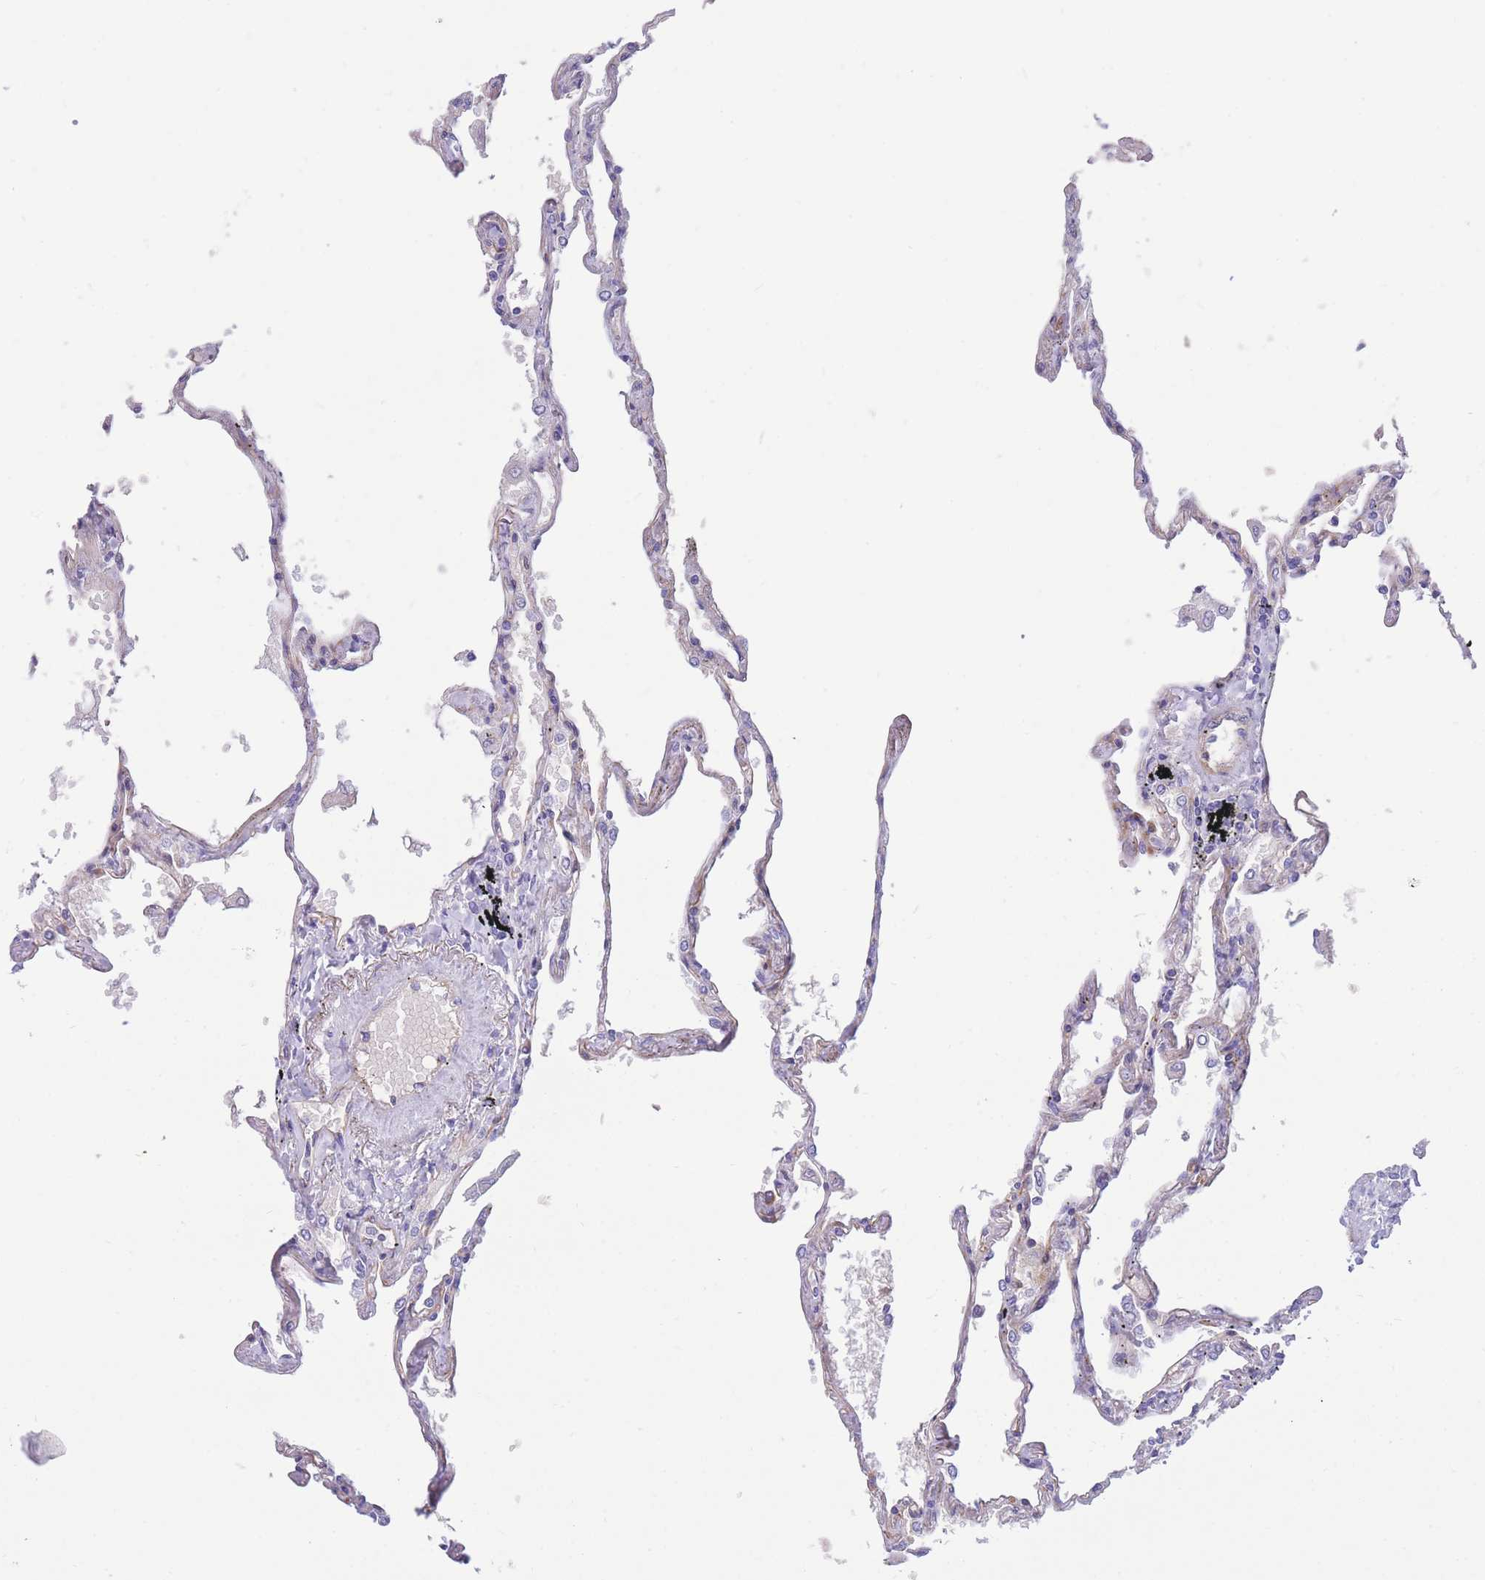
{"staining": {"intensity": "negative", "quantity": "none", "location": "none"}, "tissue": "lung", "cell_type": "Alveolar cells", "image_type": "normal", "snomed": [{"axis": "morphology", "description": "Normal tissue, NOS"}, {"axis": "topography", "description": "Lung"}], "caption": "Immunohistochemistry (IHC) histopathology image of normal lung: lung stained with DAB (3,3'-diaminobenzidine) shows no significant protein positivity in alveolar cells. Brightfield microscopy of IHC stained with DAB (brown) and hematoxylin (blue), captured at high magnification.", "gene": "SULT1A1", "patient": {"sex": "female", "age": 67}}